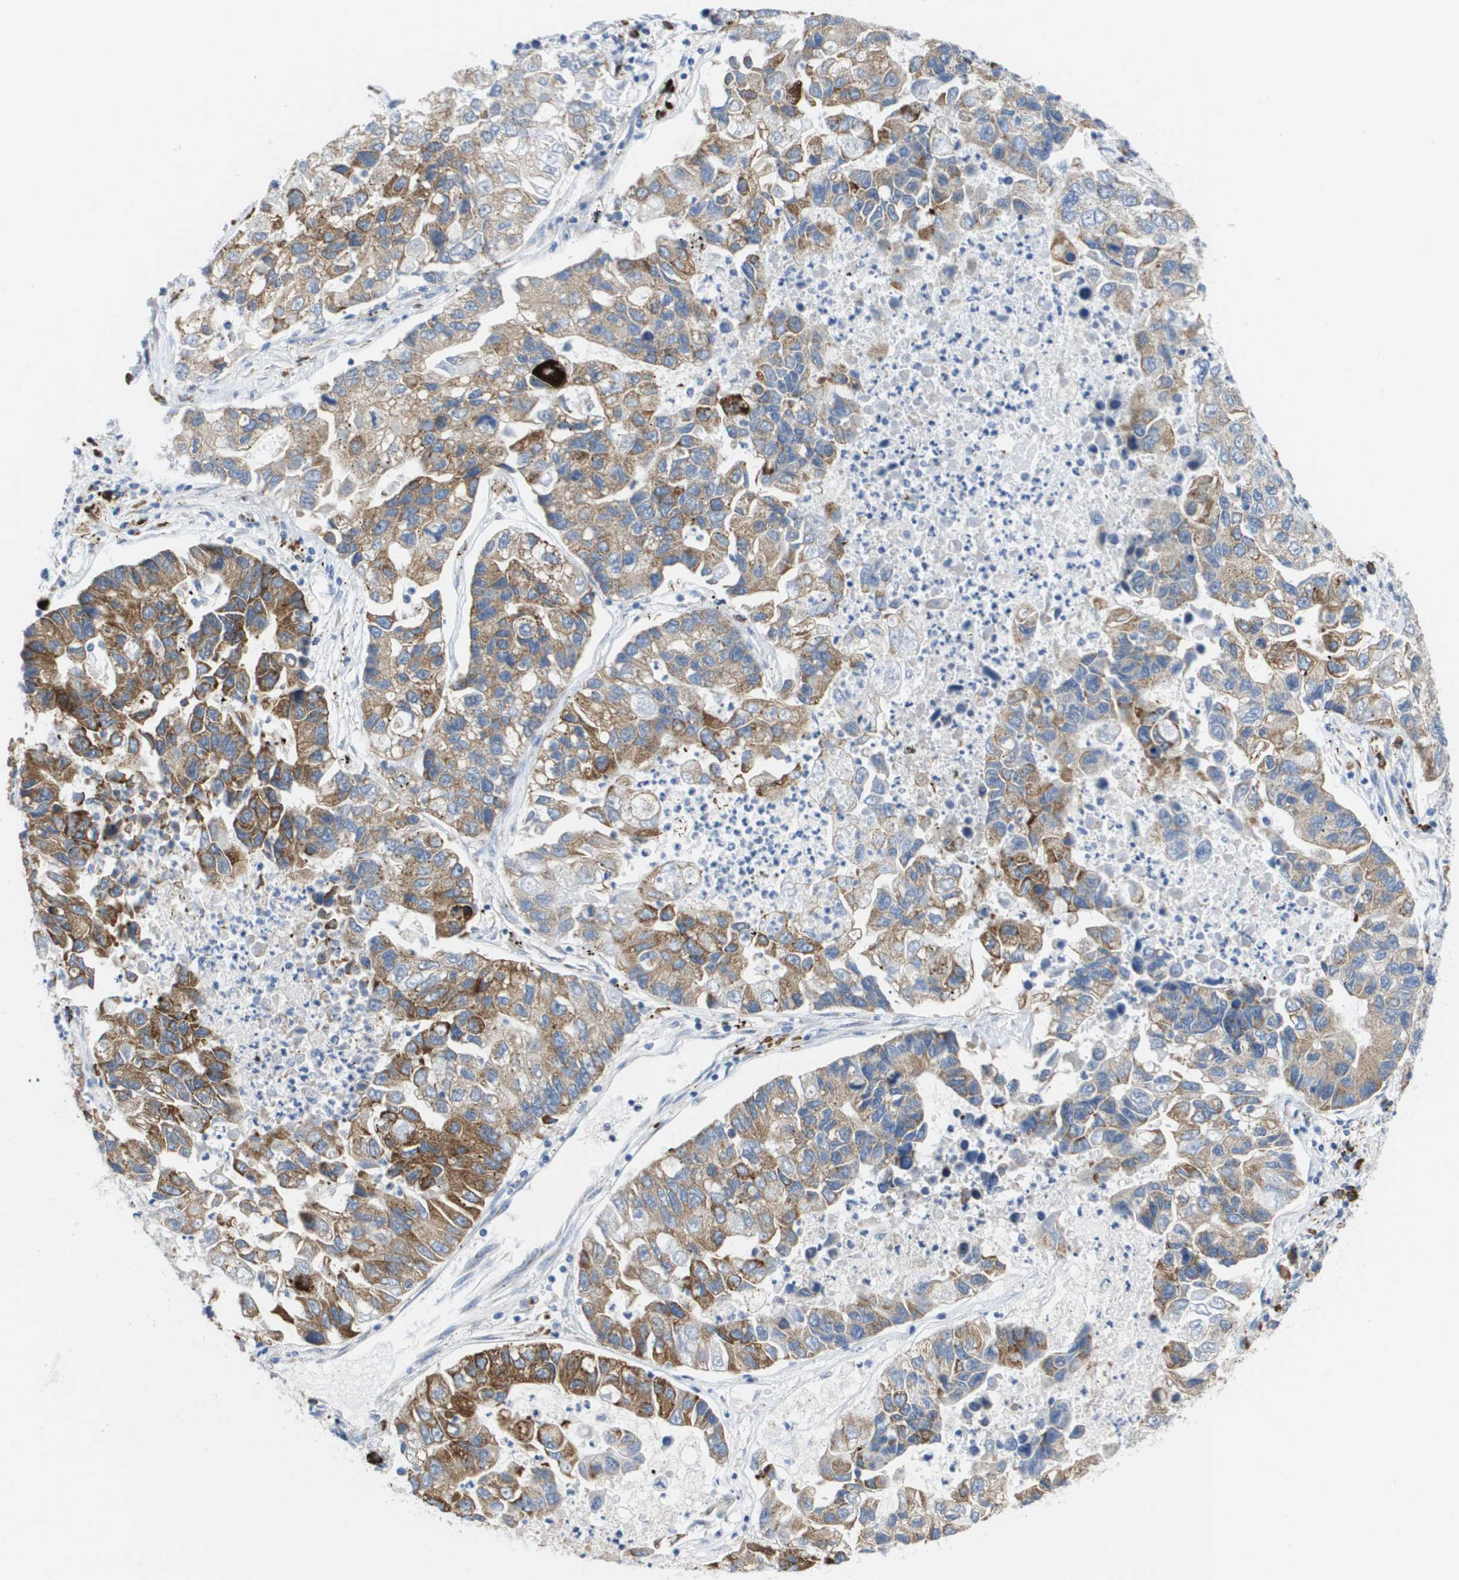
{"staining": {"intensity": "moderate", "quantity": ">75%", "location": "cytoplasmic/membranous"}, "tissue": "lung cancer", "cell_type": "Tumor cells", "image_type": "cancer", "snomed": [{"axis": "morphology", "description": "Adenocarcinoma, NOS"}, {"axis": "topography", "description": "Lung"}], "caption": "Moderate cytoplasmic/membranous expression is present in approximately >75% of tumor cells in lung adenocarcinoma.", "gene": "CD3G", "patient": {"sex": "female", "age": 51}}